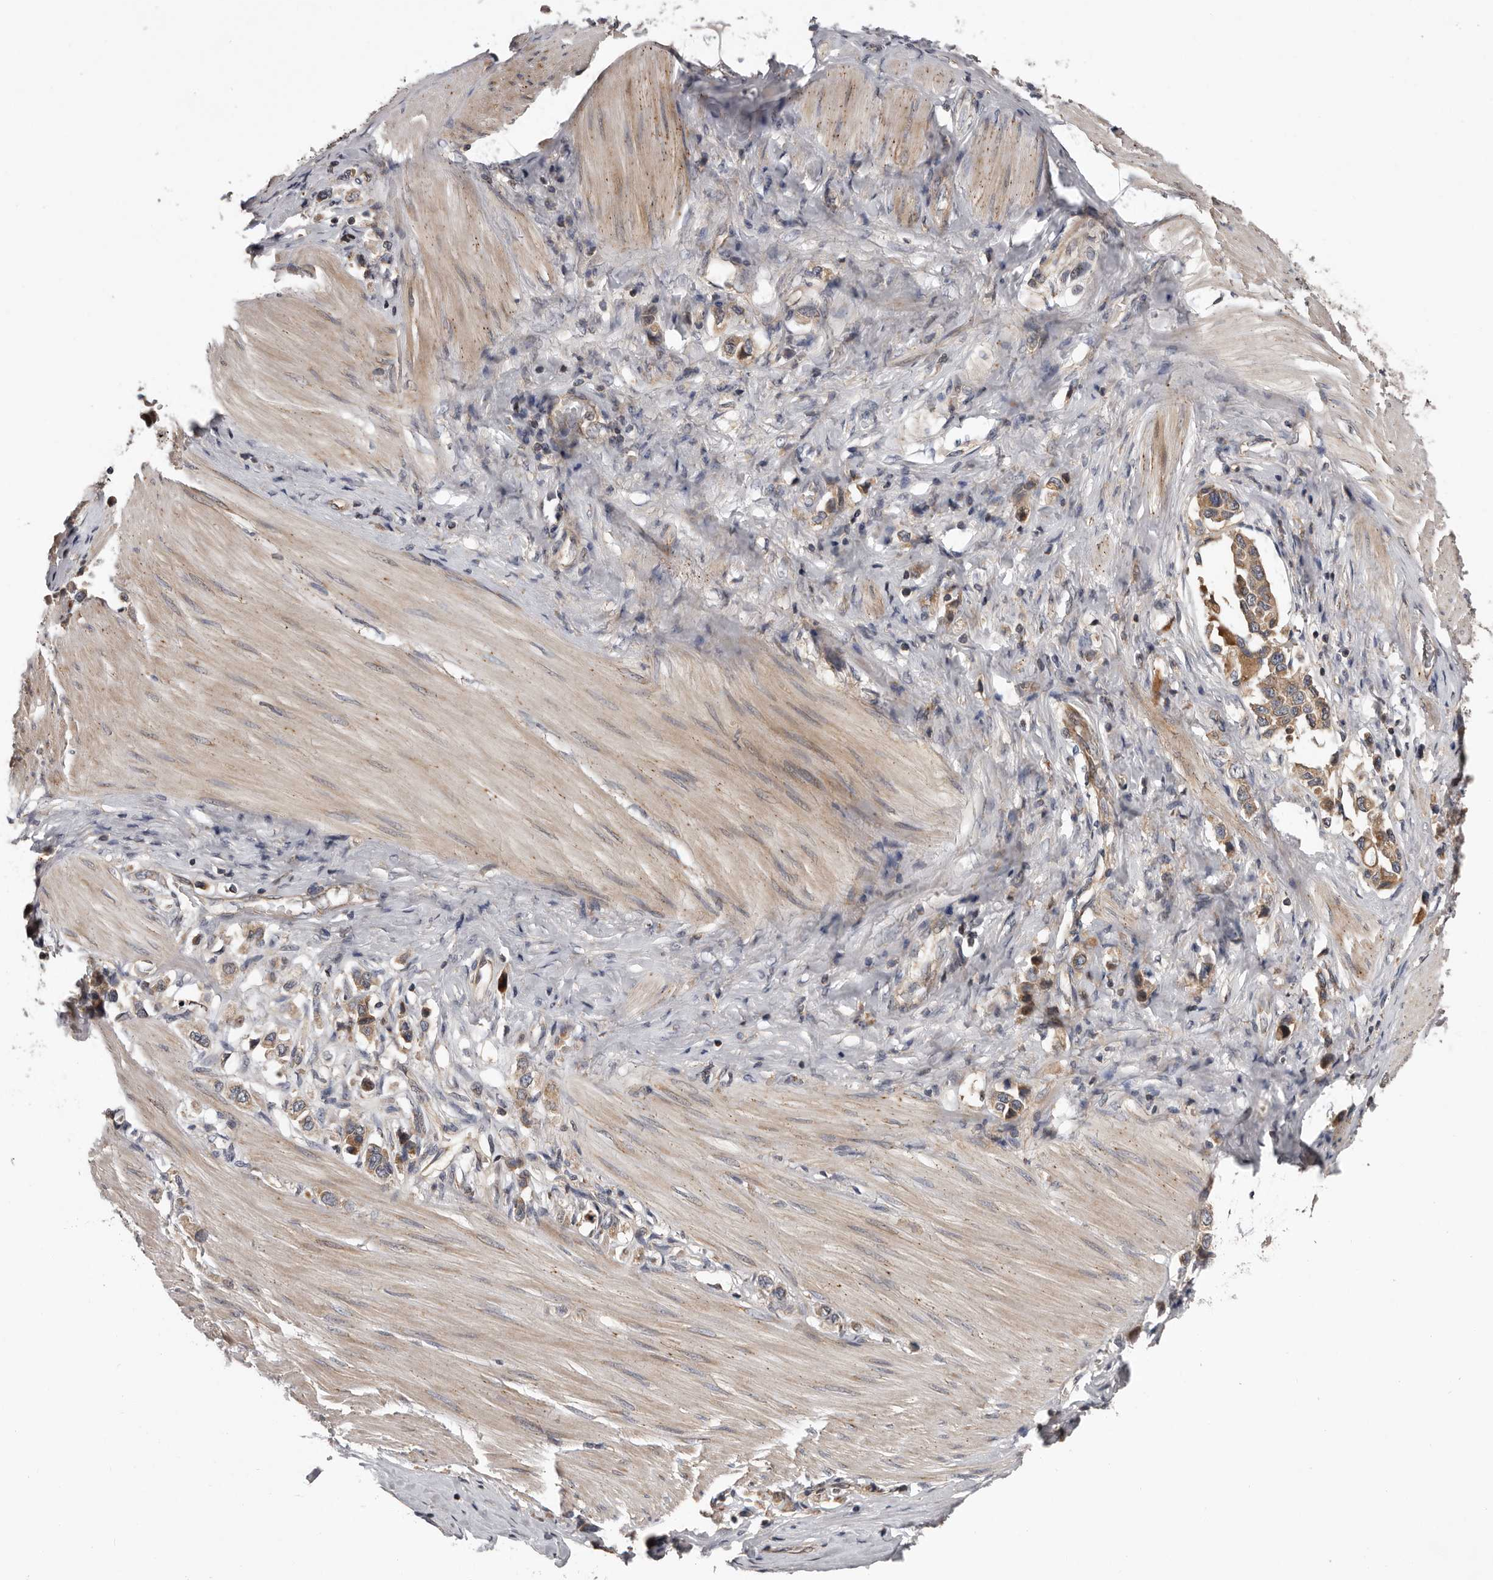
{"staining": {"intensity": "moderate", "quantity": ">75%", "location": "cytoplasmic/membranous"}, "tissue": "stomach cancer", "cell_type": "Tumor cells", "image_type": "cancer", "snomed": [{"axis": "morphology", "description": "Adenocarcinoma, NOS"}, {"axis": "topography", "description": "Stomach"}], "caption": "This is a photomicrograph of immunohistochemistry (IHC) staining of stomach cancer (adenocarcinoma), which shows moderate expression in the cytoplasmic/membranous of tumor cells.", "gene": "VPS37A", "patient": {"sex": "female", "age": 65}}